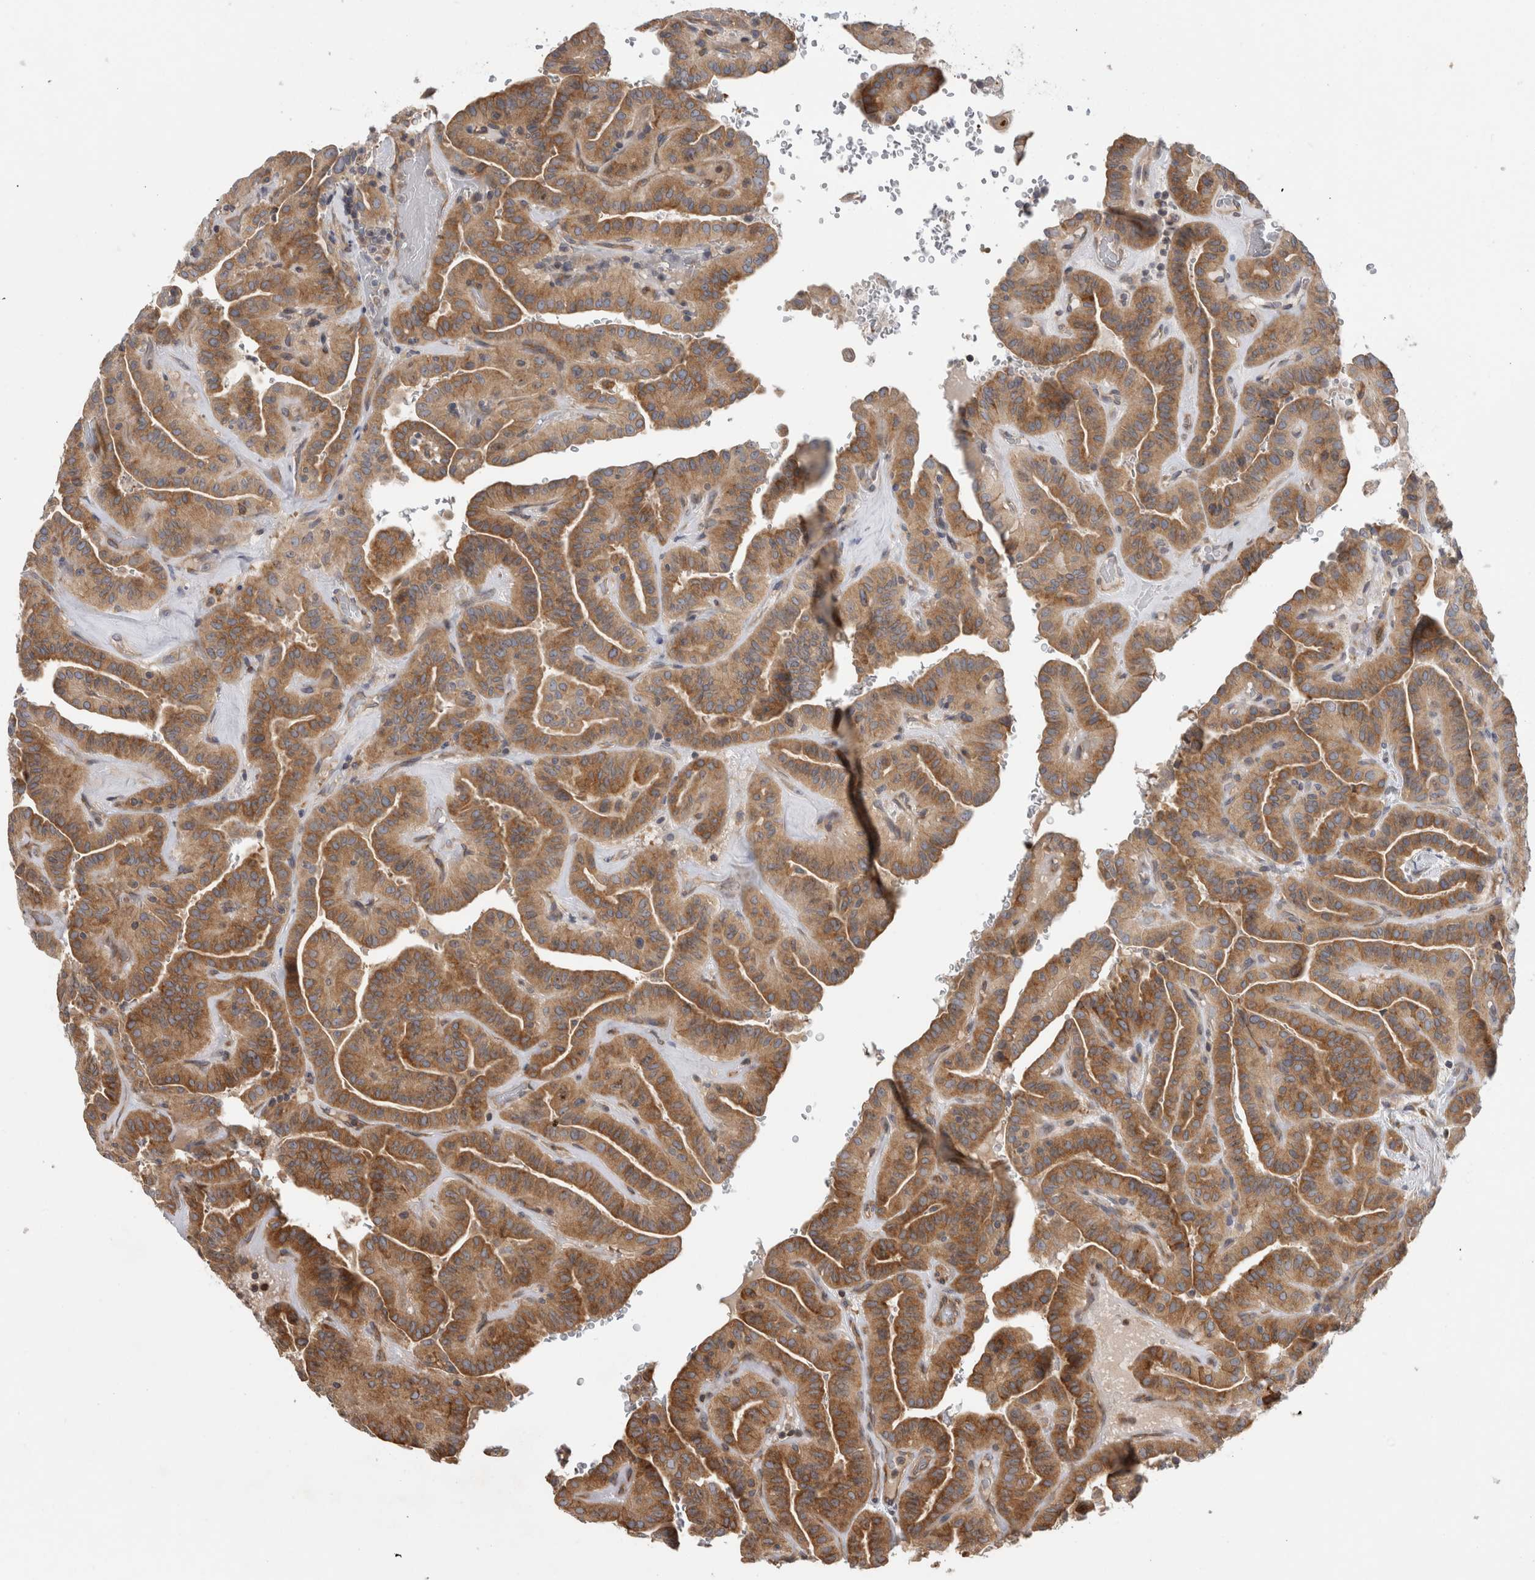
{"staining": {"intensity": "moderate", "quantity": ">75%", "location": "cytoplasmic/membranous"}, "tissue": "thyroid cancer", "cell_type": "Tumor cells", "image_type": "cancer", "snomed": [{"axis": "morphology", "description": "Papillary adenocarcinoma, NOS"}, {"axis": "topography", "description": "Thyroid gland"}], "caption": "Immunohistochemistry staining of thyroid papillary adenocarcinoma, which demonstrates medium levels of moderate cytoplasmic/membranous staining in about >75% of tumor cells indicating moderate cytoplasmic/membranous protein positivity. The staining was performed using DAB (3,3'-diaminobenzidine) (brown) for protein detection and nuclei were counterstained in hematoxylin (blue).", "gene": "PARP6", "patient": {"sex": "male", "age": 77}}